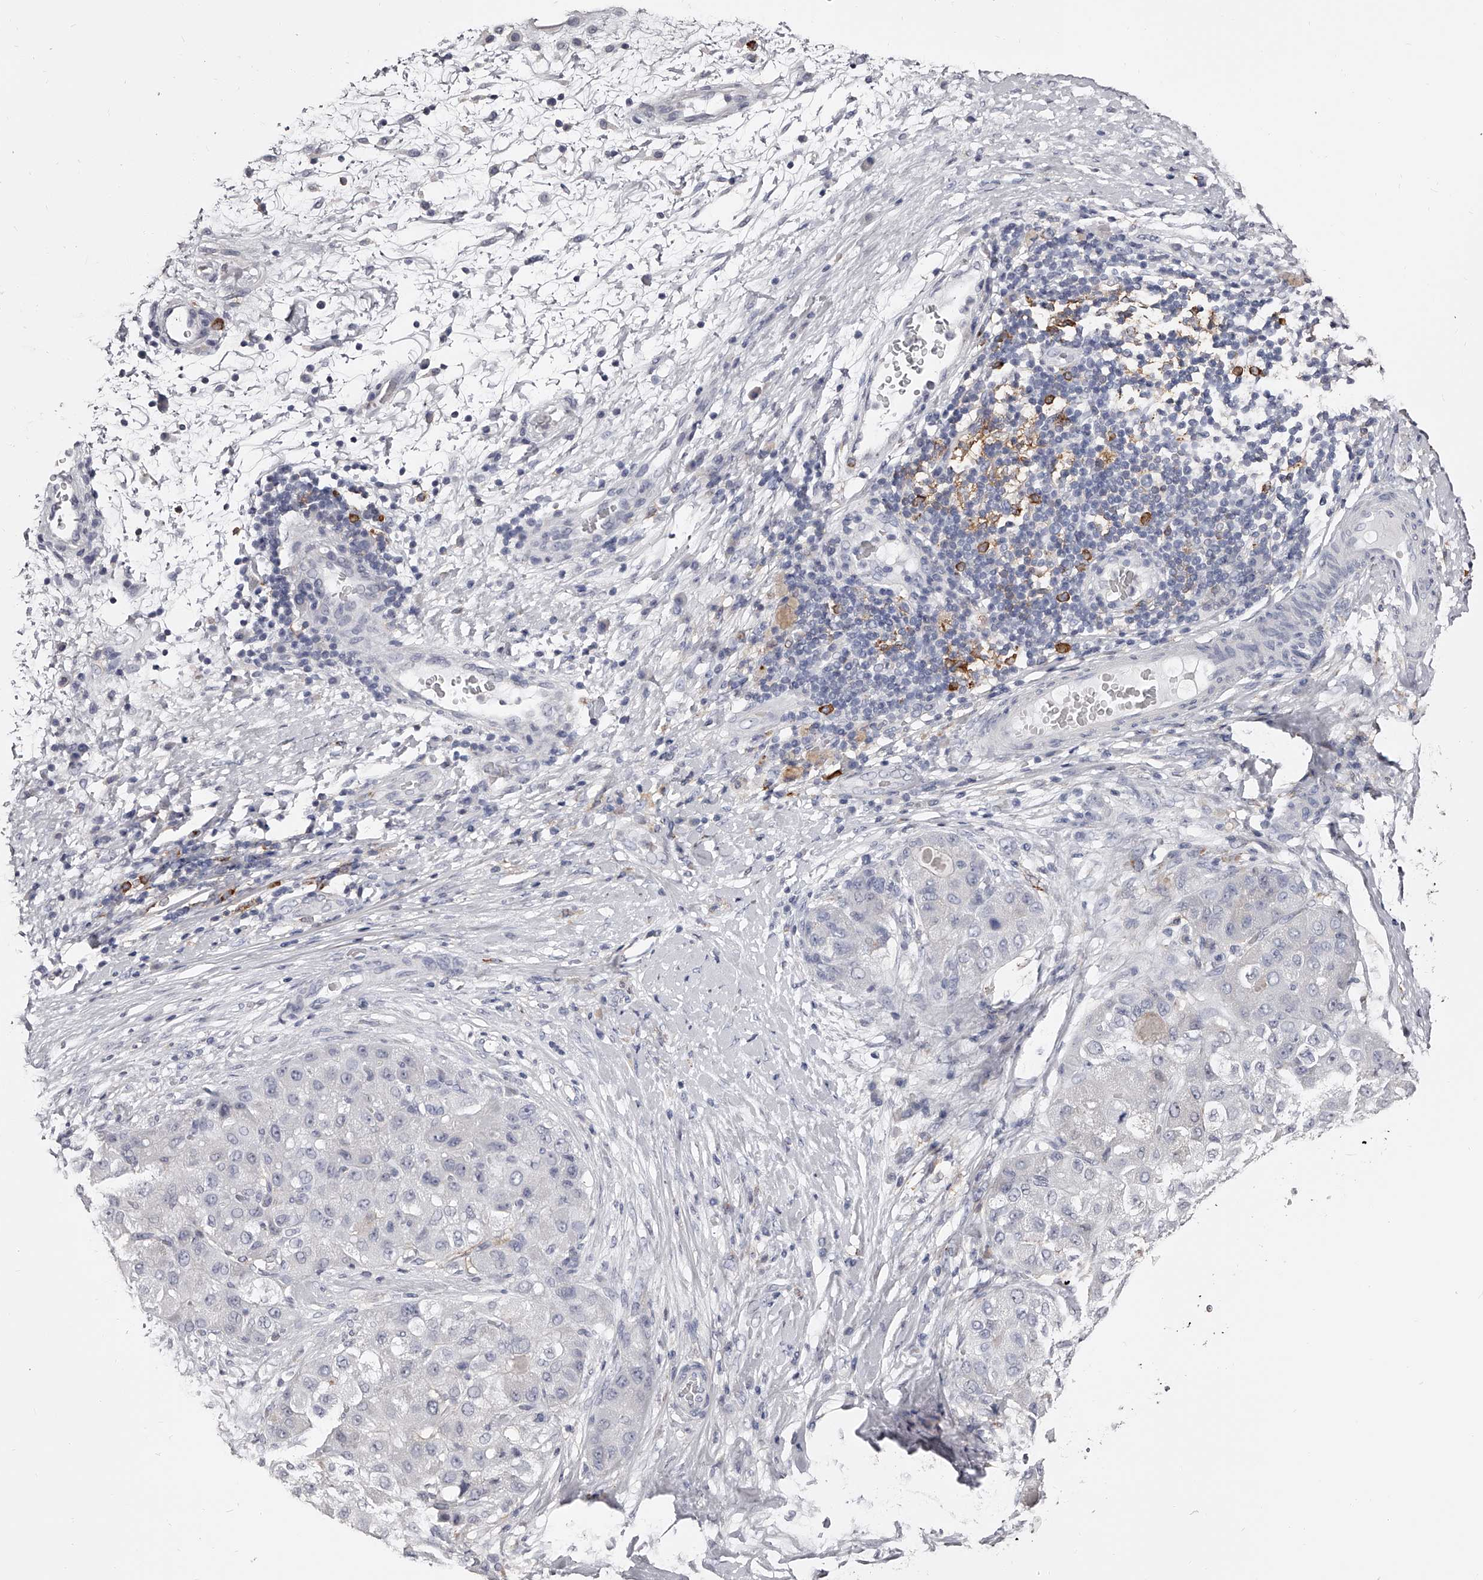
{"staining": {"intensity": "negative", "quantity": "none", "location": "none"}, "tissue": "liver cancer", "cell_type": "Tumor cells", "image_type": "cancer", "snomed": [{"axis": "morphology", "description": "Carcinoma, Hepatocellular, NOS"}, {"axis": "topography", "description": "Liver"}], "caption": "There is no significant staining in tumor cells of liver cancer.", "gene": "PACSIN1", "patient": {"sex": "male", "age": 80}}